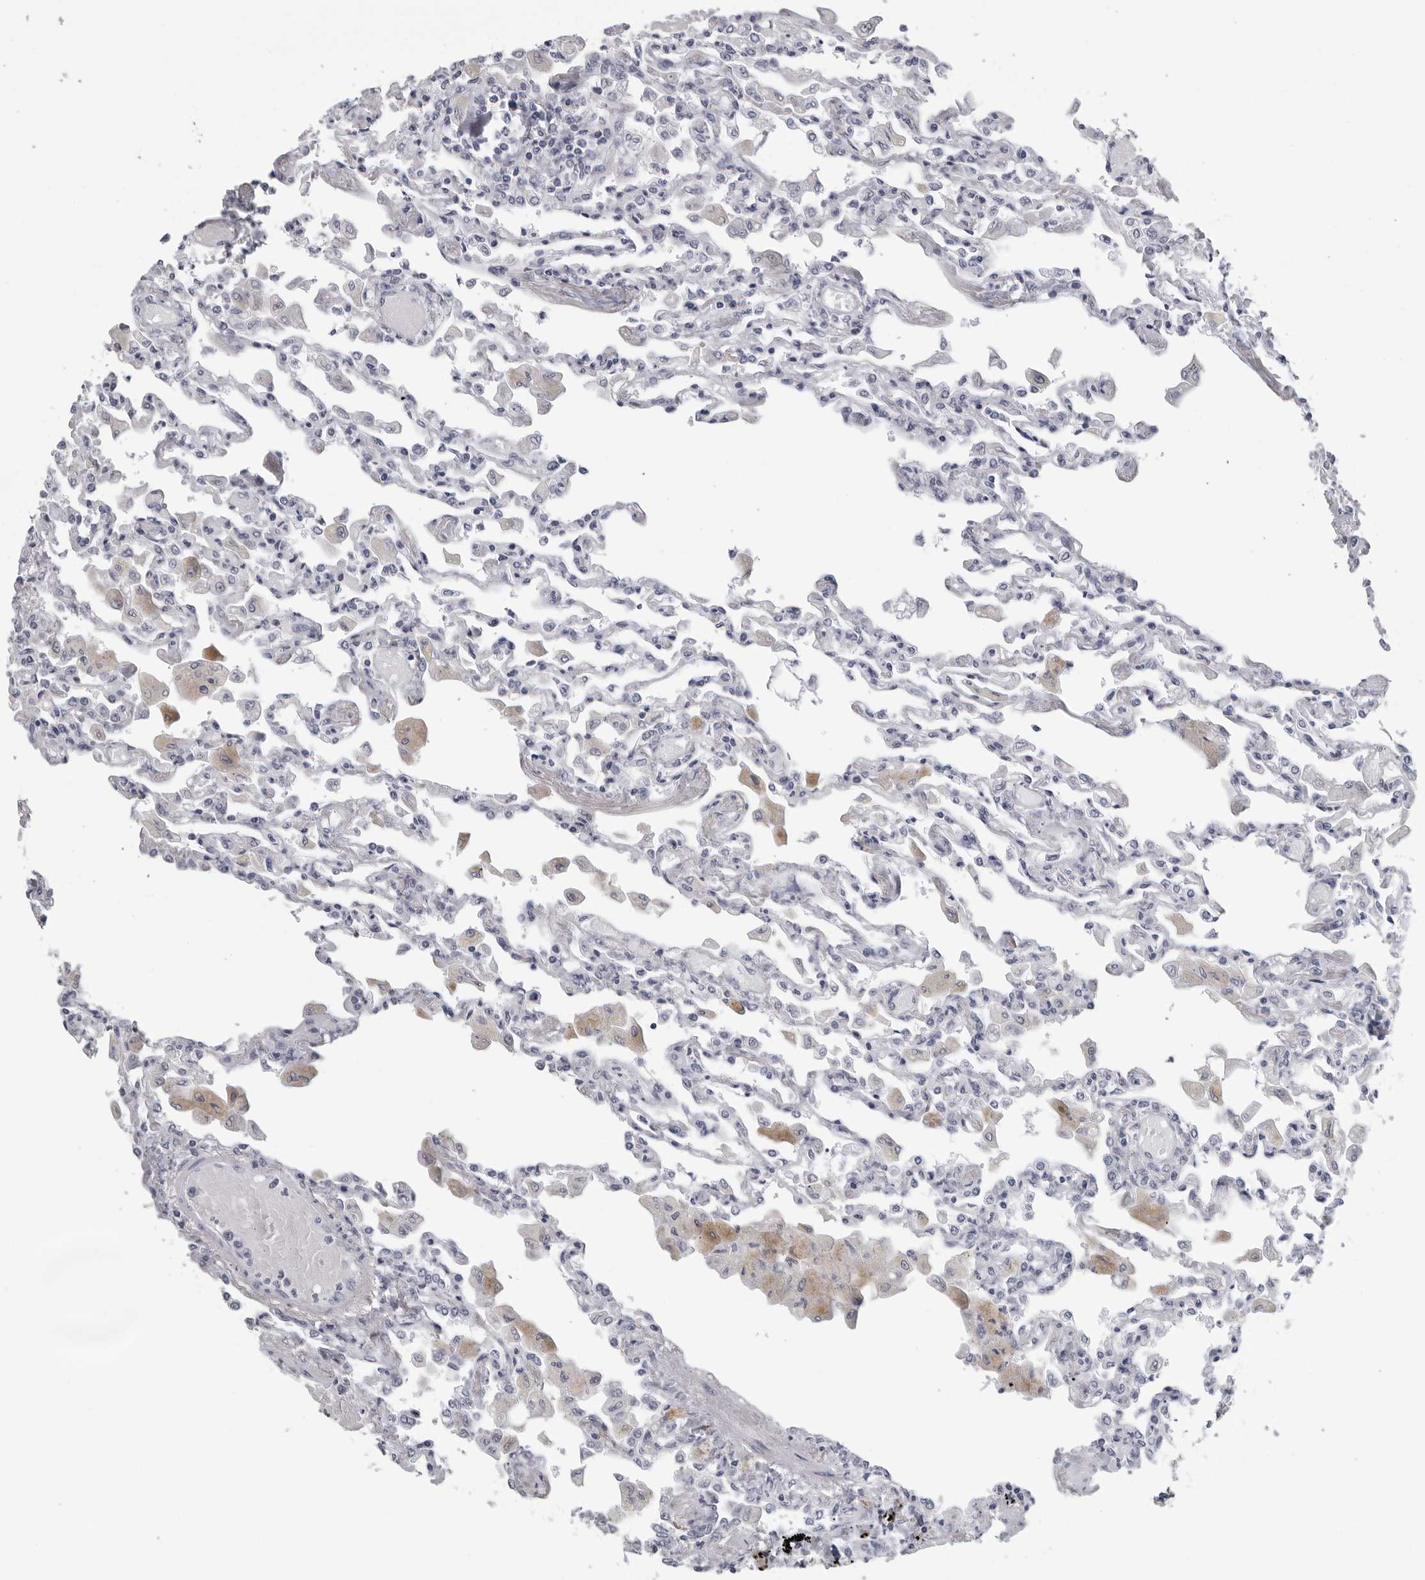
{"staining": {"intensity": "negative", "quantity": "none", "location": "none"}, "tissue": "lung", "cell_type": "Alveolar cells", "image_type": "normal", "snomed": [{"axis": "morphology", "description": "Normal tissue, NOS"}, {"axis": "topography", "description": "Bronchus"}, {"axis": "topography", "description": "Lung"}], "caption": "DAB (3,3'-diaminobenzidine) immunohistochemical staining of unremarkable lung shows no significant expression in alveolar cells.", "gene": "OPLAH", "patient": {"sex": "female", "age": 49}}